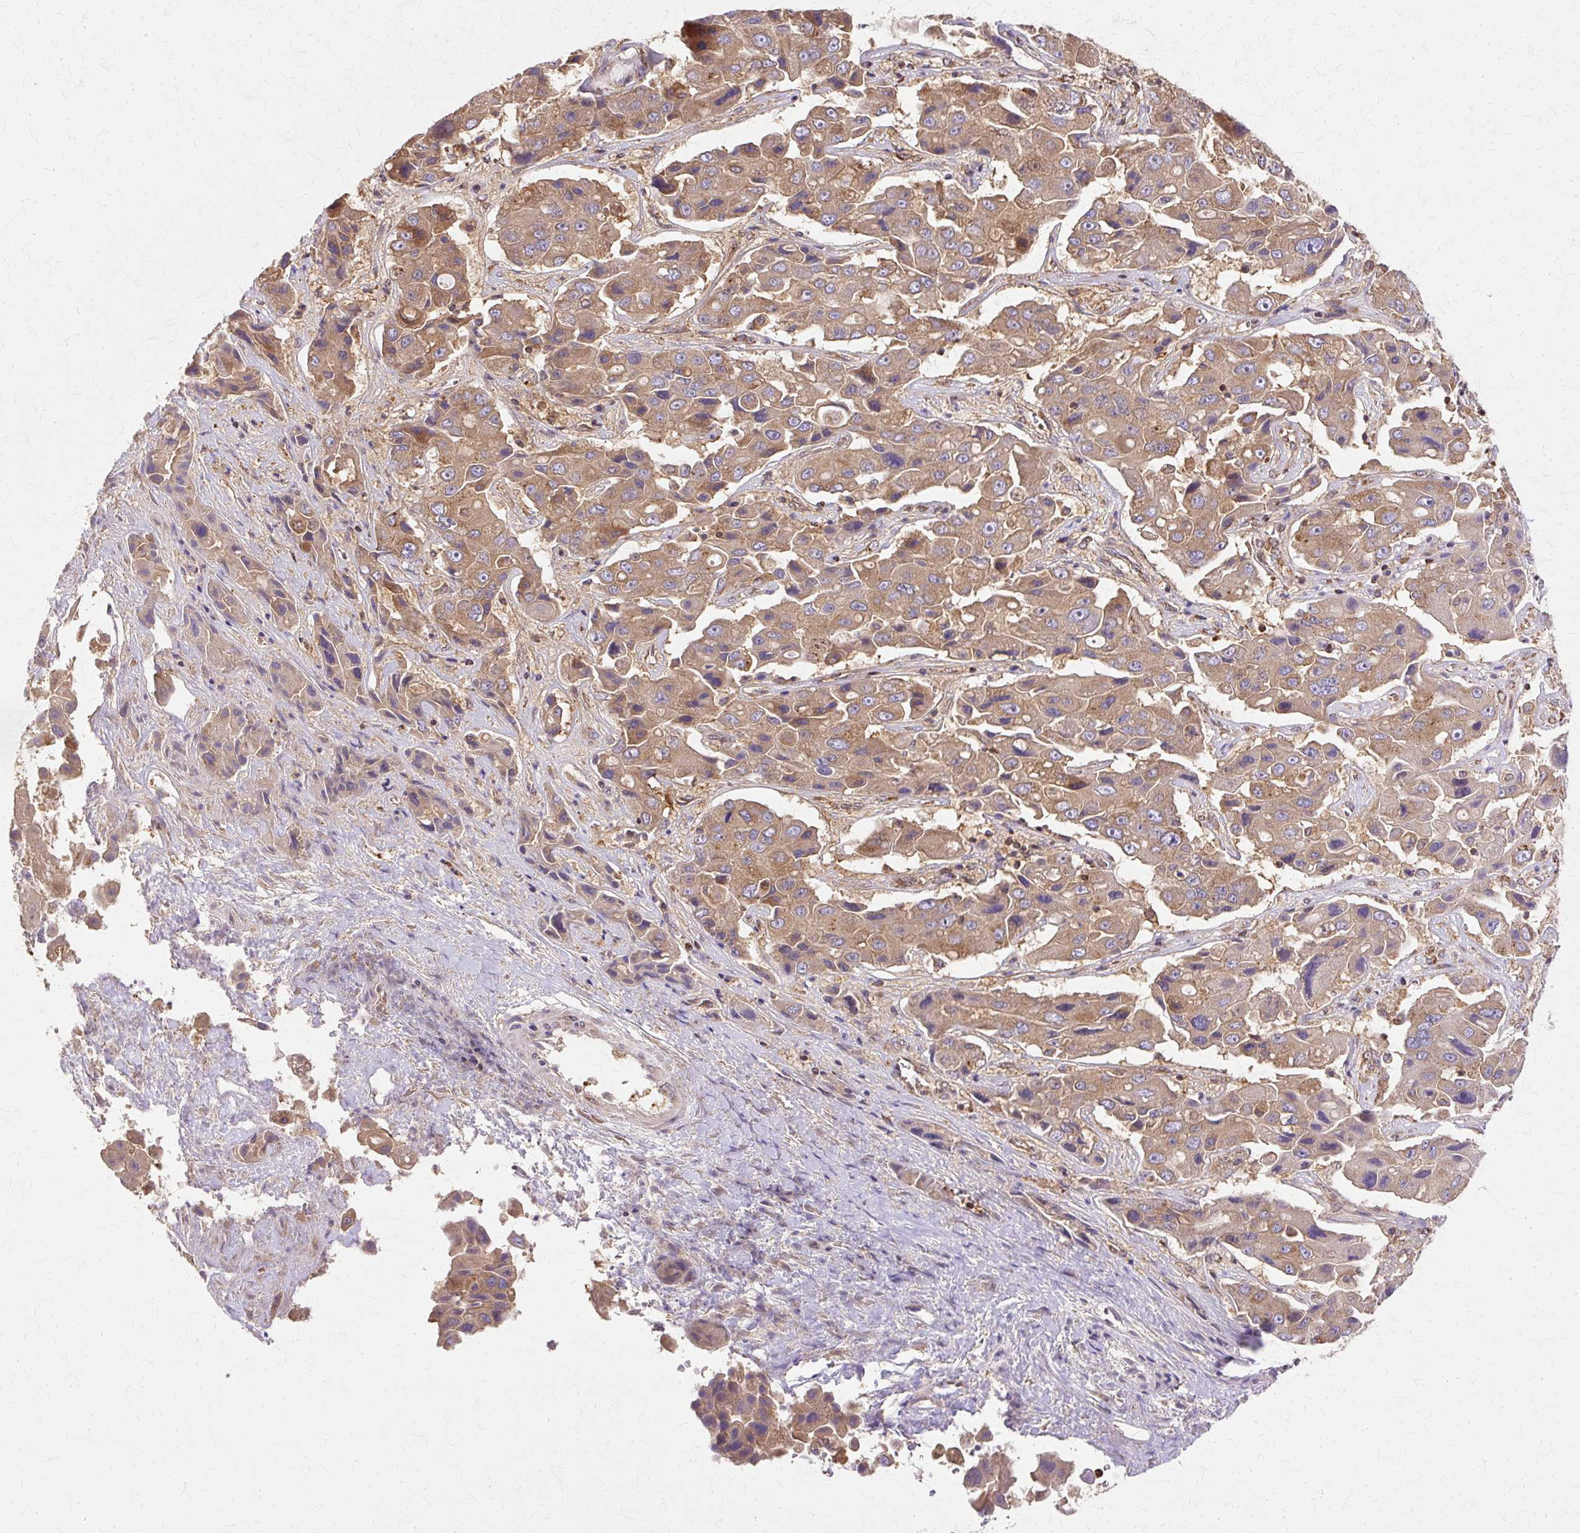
{"staining": {"intensity": "moderate", "quantity": ">75%", "location": "cytoplasmic/membranous"}, "tissue": "liver cancer", "cell_type": "Tumor cells", "image_type": "cancer", "snomed": [{"axis": "morphology", "description": "Cholangiocarcinoma"}, {"axis": "topography", "description": "Liver"}], "caption": "Liver cancer stained with DAB (3,3'-diaminobenzidine) immunohistochemistry demonstrates medium levels of moderate cytoplasmic/membranous expression in approximately >75% of tumor cells.", "gene": "COPB1", "patient": {"sex": "male", "age": 67}}